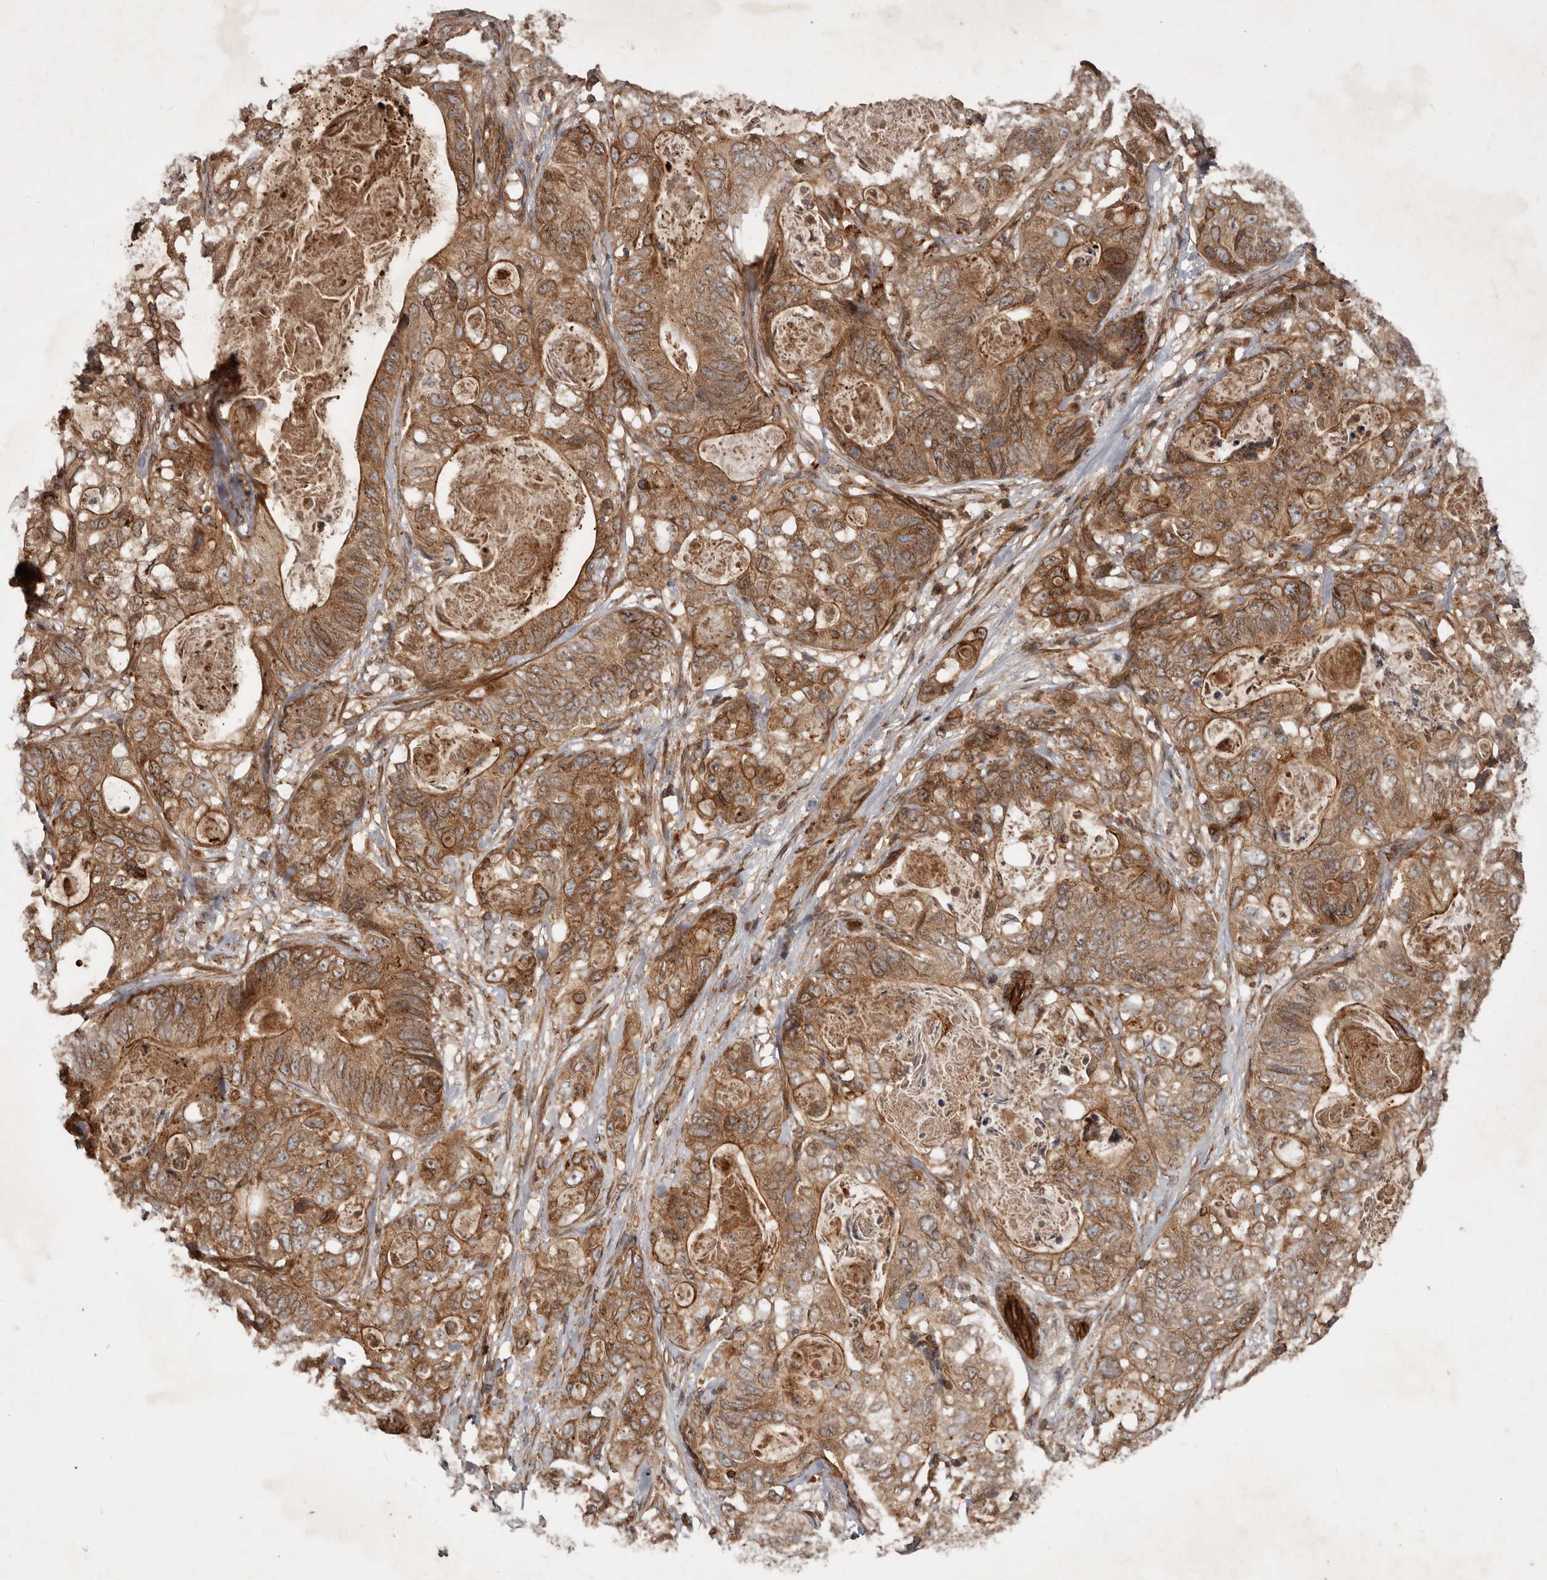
{"staining": {"intensity": "moderate", "quantity": ">75%", "location": "cytoplasmic/membranous"}, "tissue": "stomach cancer", "cell_type": "Tumor cells", "image_type": "cancer", "snomed": [{"axis": "morphology", "description": "Normal tissue, NOS"}, {"axis": "morphology", "description": "Adenocarcinoma, NOS"}, {"axis": "topography", "description": "Stomach"}], "caption": "Stomach cancer stained for a protein shows moderate cytoplasmic/membranous positivity in tumor cells.", "gene": "STK36", "patient": {"sex": "female", "age": 89}}